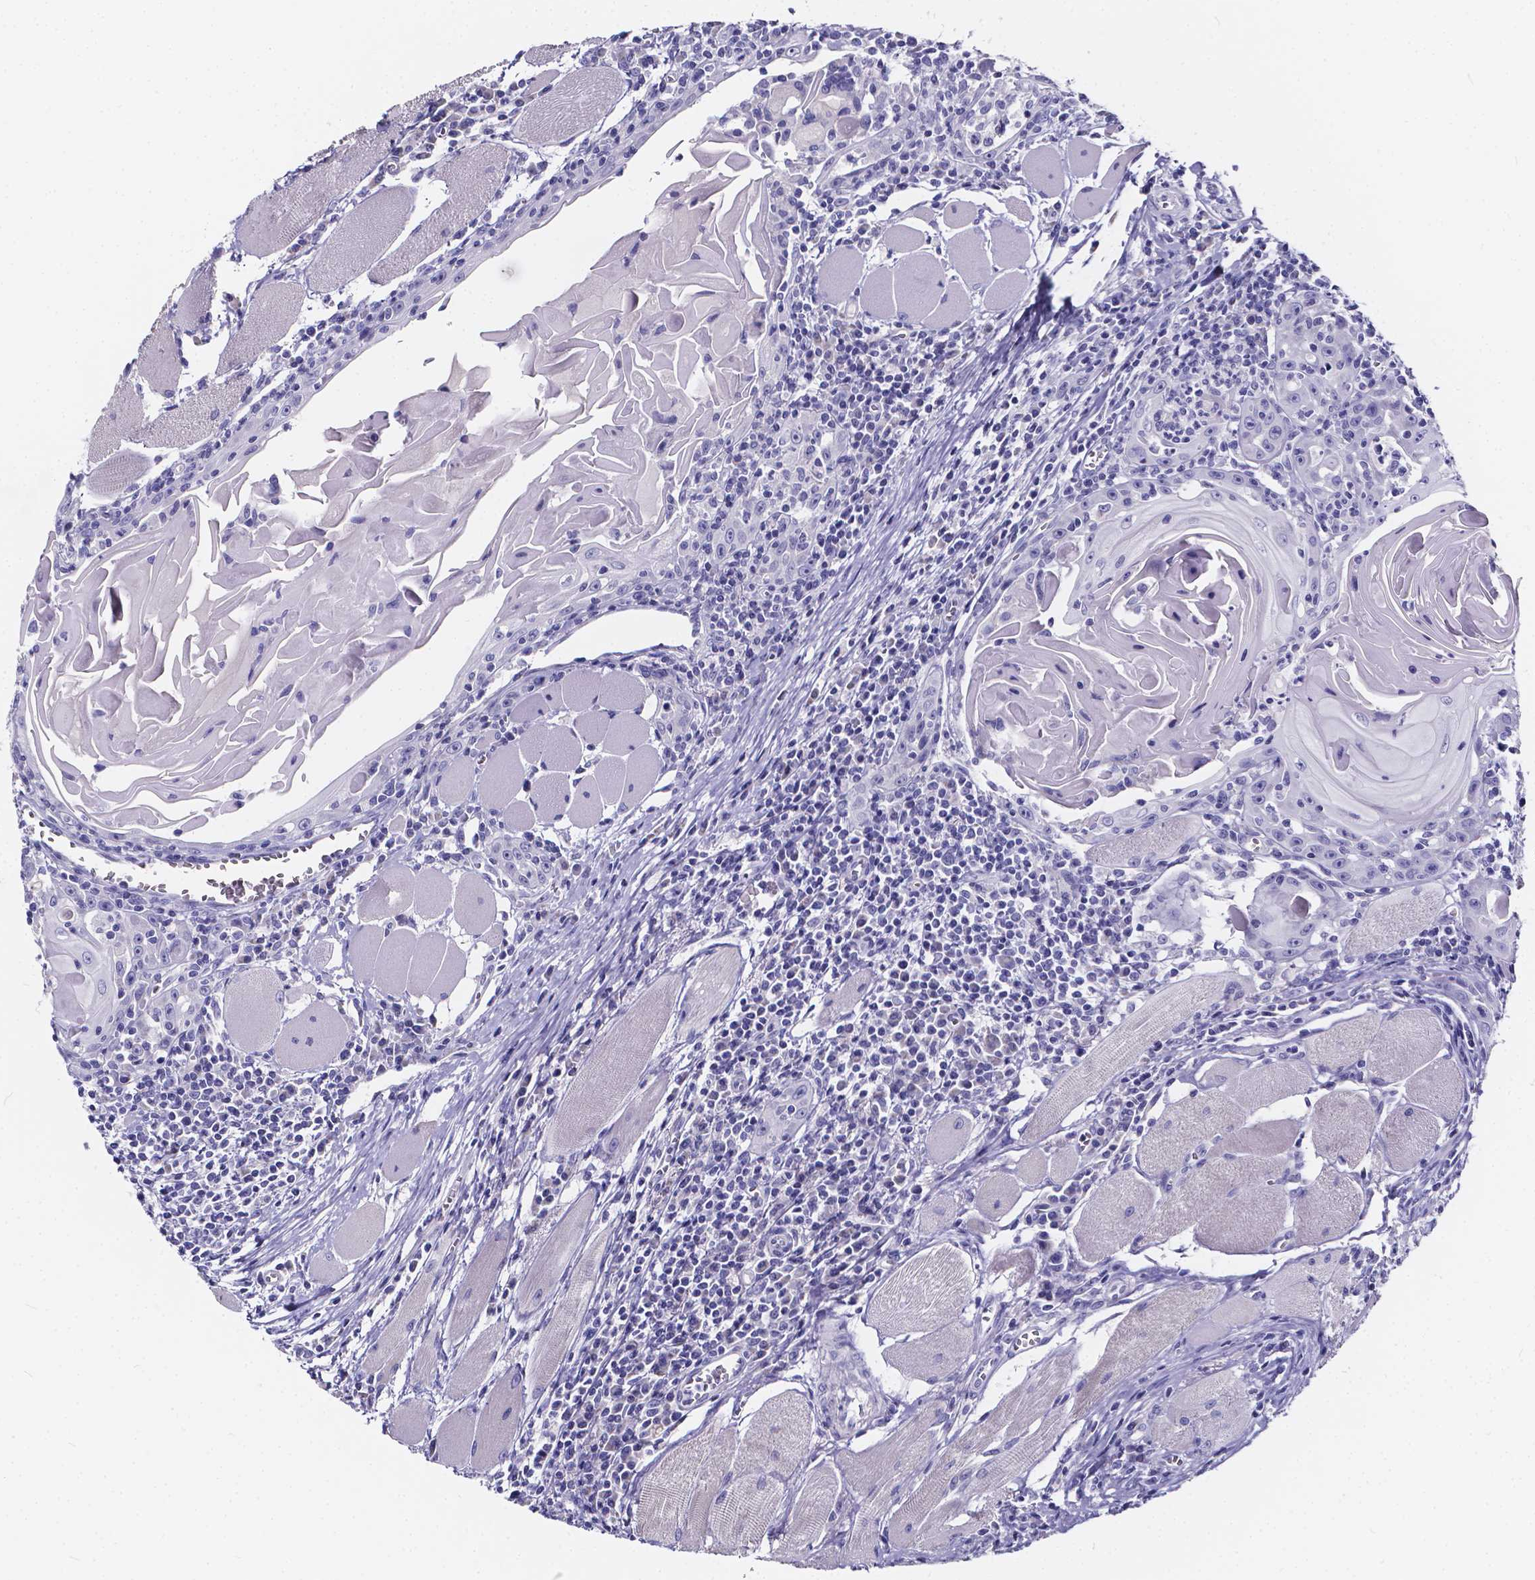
{"staining": {"intensity": "negative", "quantity": "none", "location": "none"}, "tissue": "head and neck cancer", "cell_type": "Tumor cells", "image_type": "cancer", "snomed": [{"axis": "morphology", "description": "Normal tissue, NOS"}, {"axis": "morphology", "description": "Squamous cell carcinoma, NOS"}, {"axis": "topography", "description": "Oral tissue"}, {"axis": "topography", "description": "Head-Neck"}], "caption": "A photomicrograph of human head and neck cancer is negative for staining in tumor cells.", "gene": "SPEF2", "patient": {"sex": "male", "age": 52}}